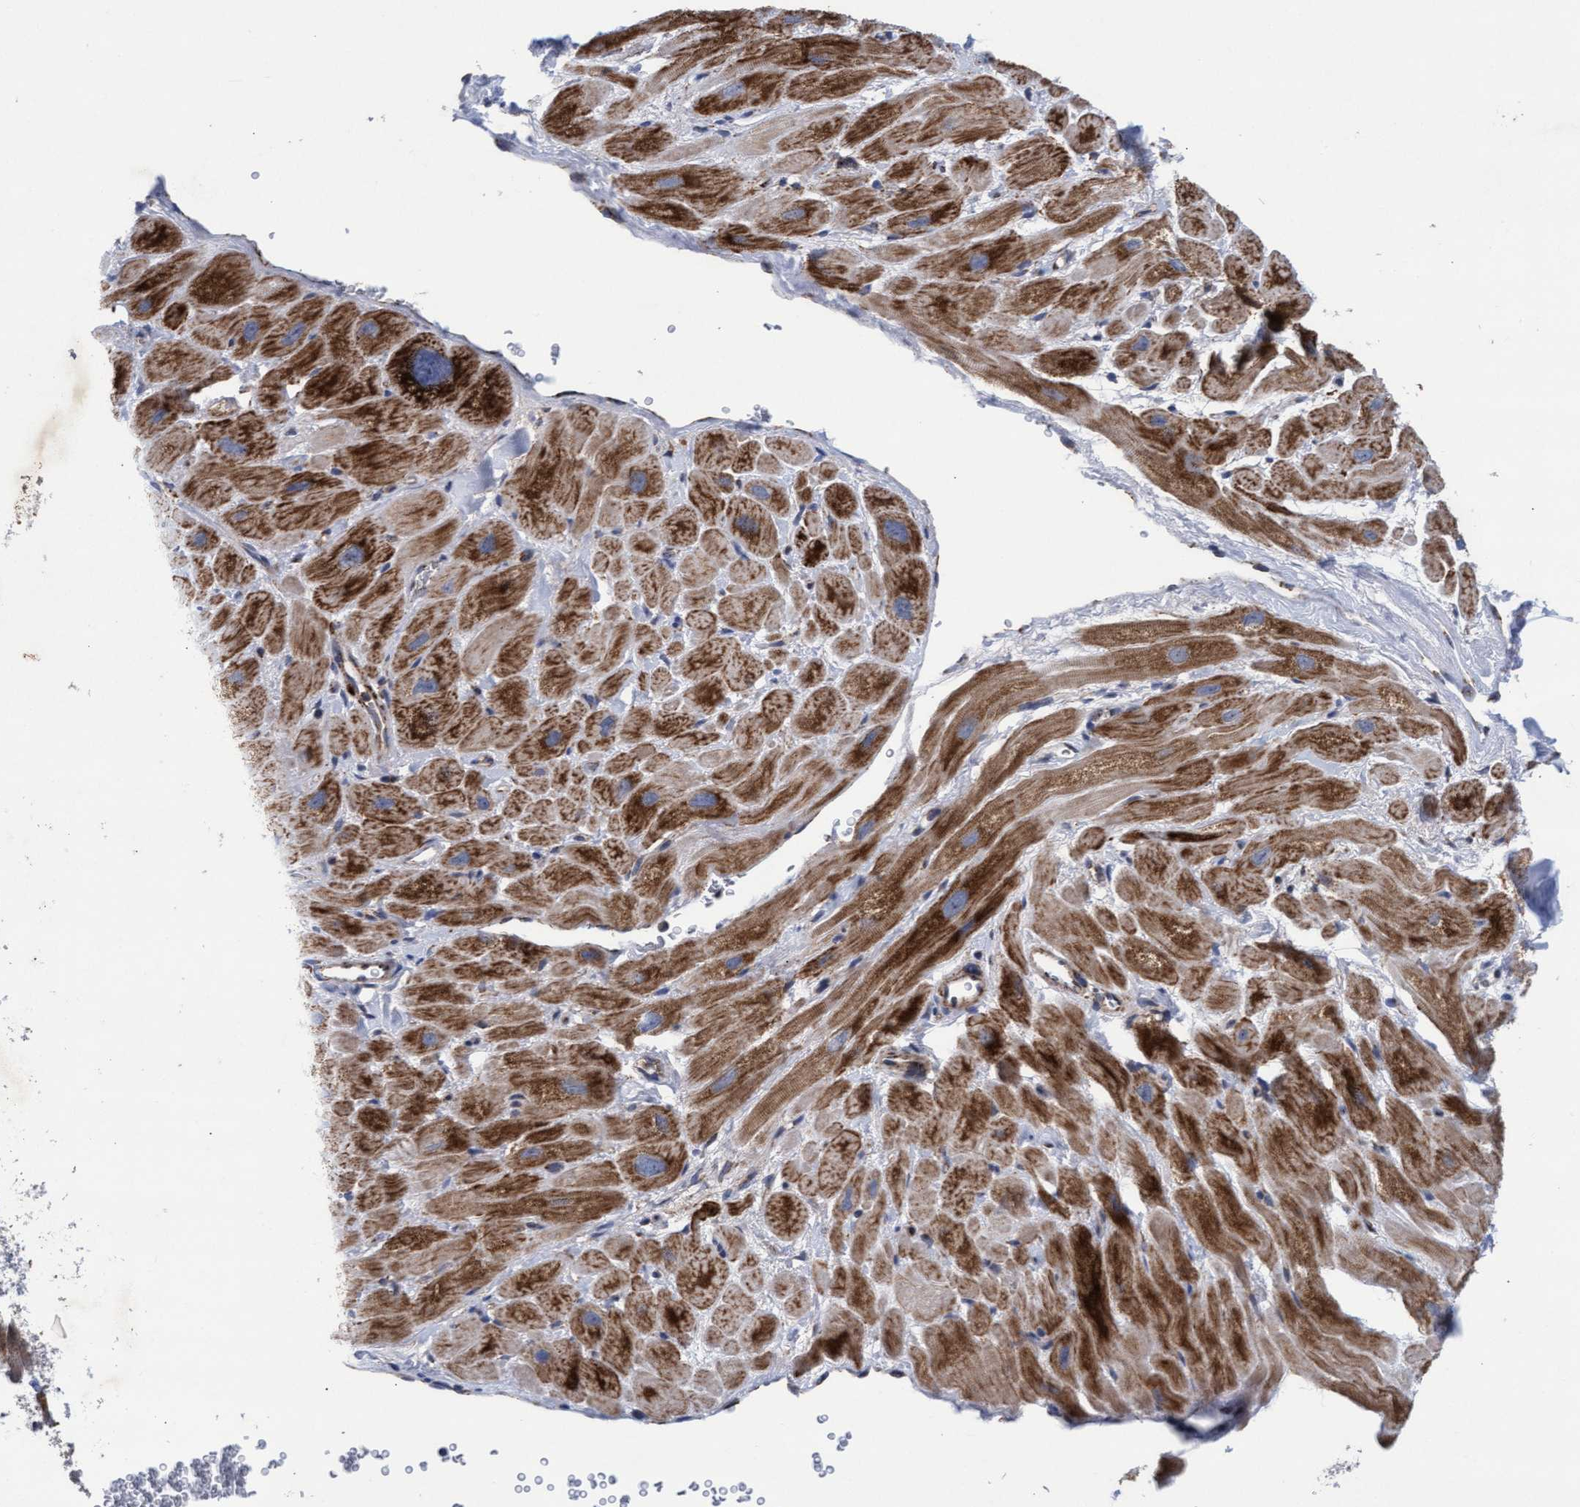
{"staining": {"intensity": "moderate", "quantity": ">75%", "location": "cytoplasmic/membranous"}, "tissue": "heart muscle", "cell_type": "Cardiomyocytes", "image_type": "normal", "snomed": [{"axis": "morphology", "description": "Normal tissue, NOS"}, {"axis": "topography", "description": "Heart"}], "caption": "This histopathology image demonstrates benign heart muscle stained with IHC to label a protein in brown. The cytoplasmic/membranous of cardiomyocytes show moderate positivity for the protein. Nuclei are counter-stained blue.", "gene": "MRPL38", "patient": {"sex": "male", "age": 49}}